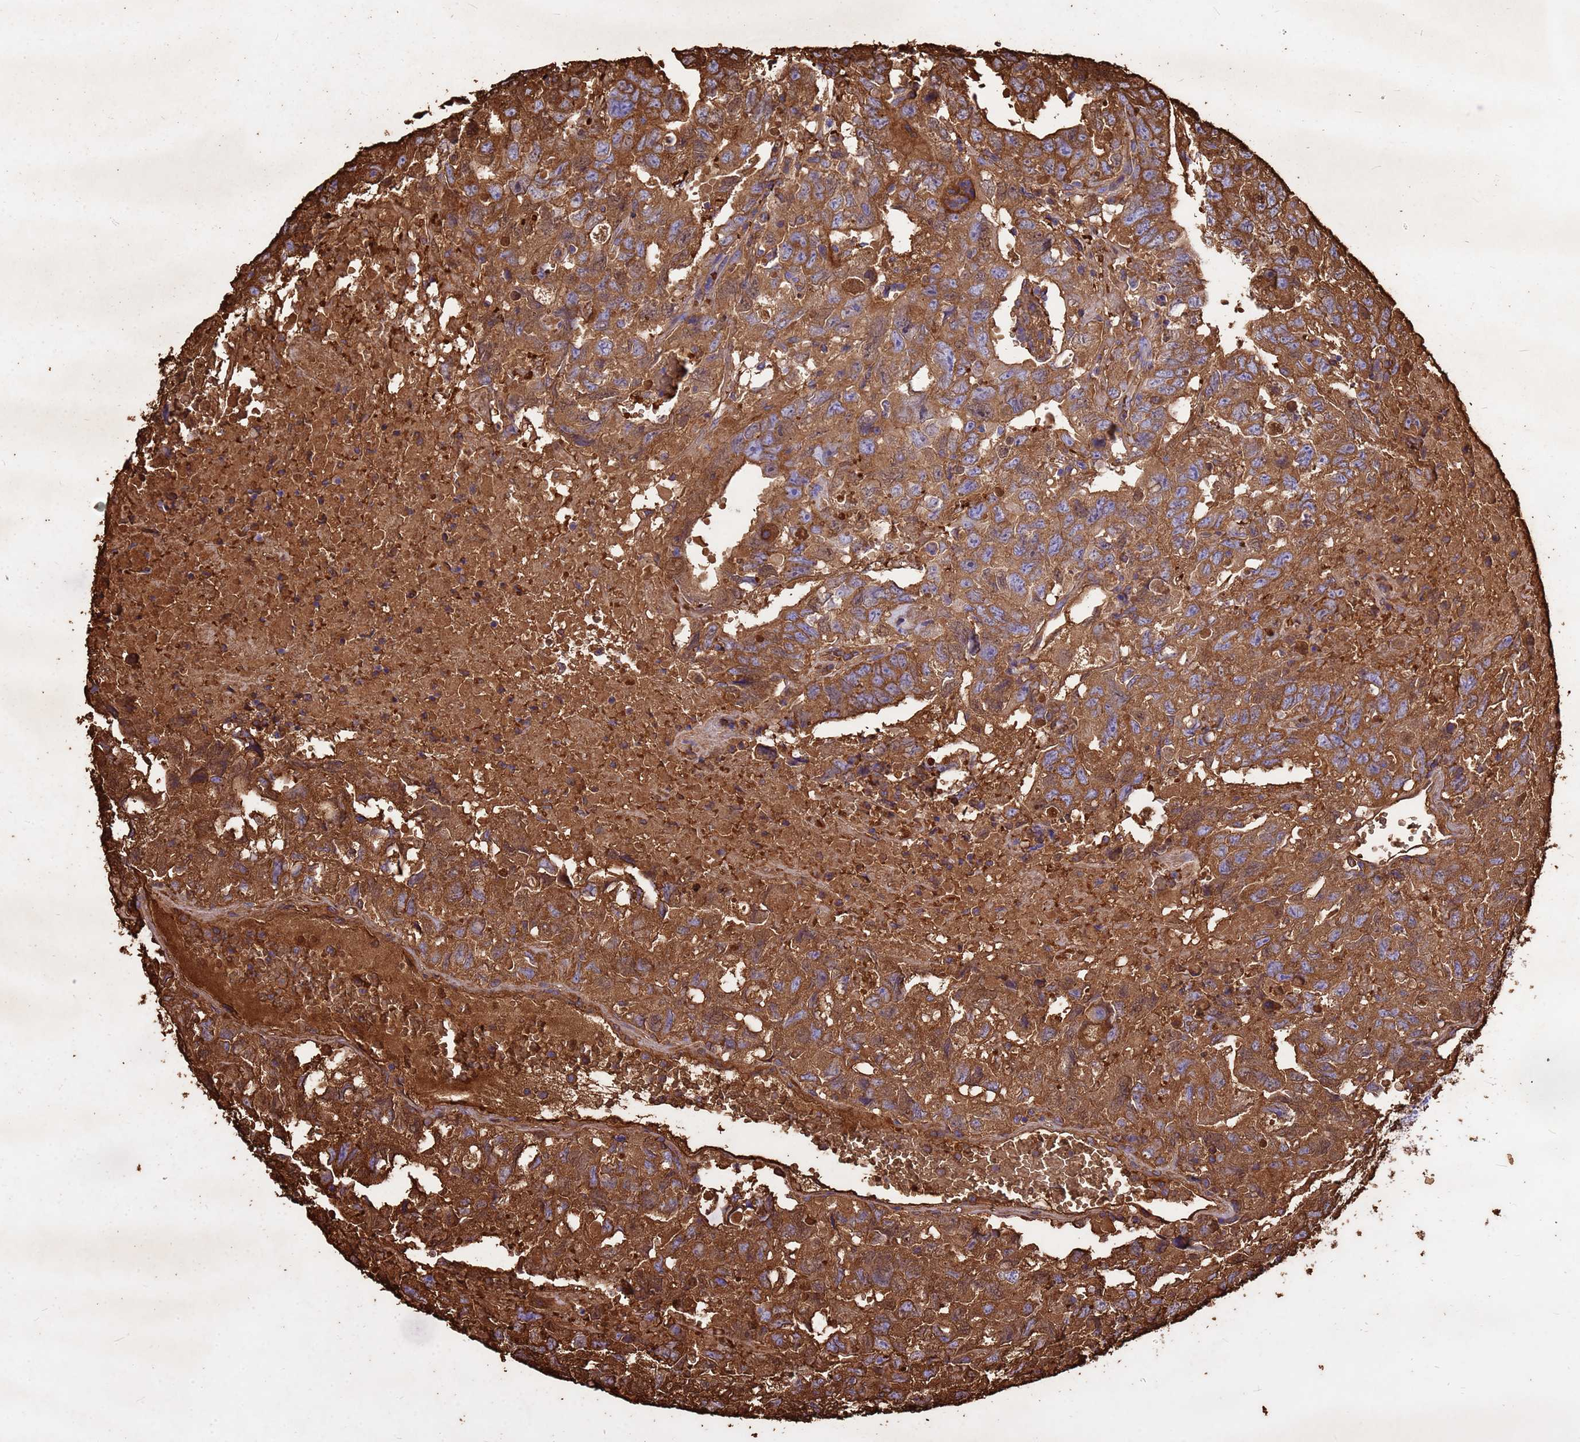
{"staining": {"intensity": "strong", "quantity": ">75%", "location": "cytoplasmic/membranous"}, "tissue": "testis cancer", "cell_type": "Tumor cells", "image_type": "cancer", "snomed": [{"axis": "morphology", "description": "Carcinoma, Embryonal, NOS"}, {"axis": "topography", "description": "Testis"}], "caption": "Protein expression analysis of human testis cancer reveals strong cytoplasmic/membranous expression in approximately >75% of tumor cells.", "gene": "HBA2", "patient": {"sex": "male", "age": 45}}